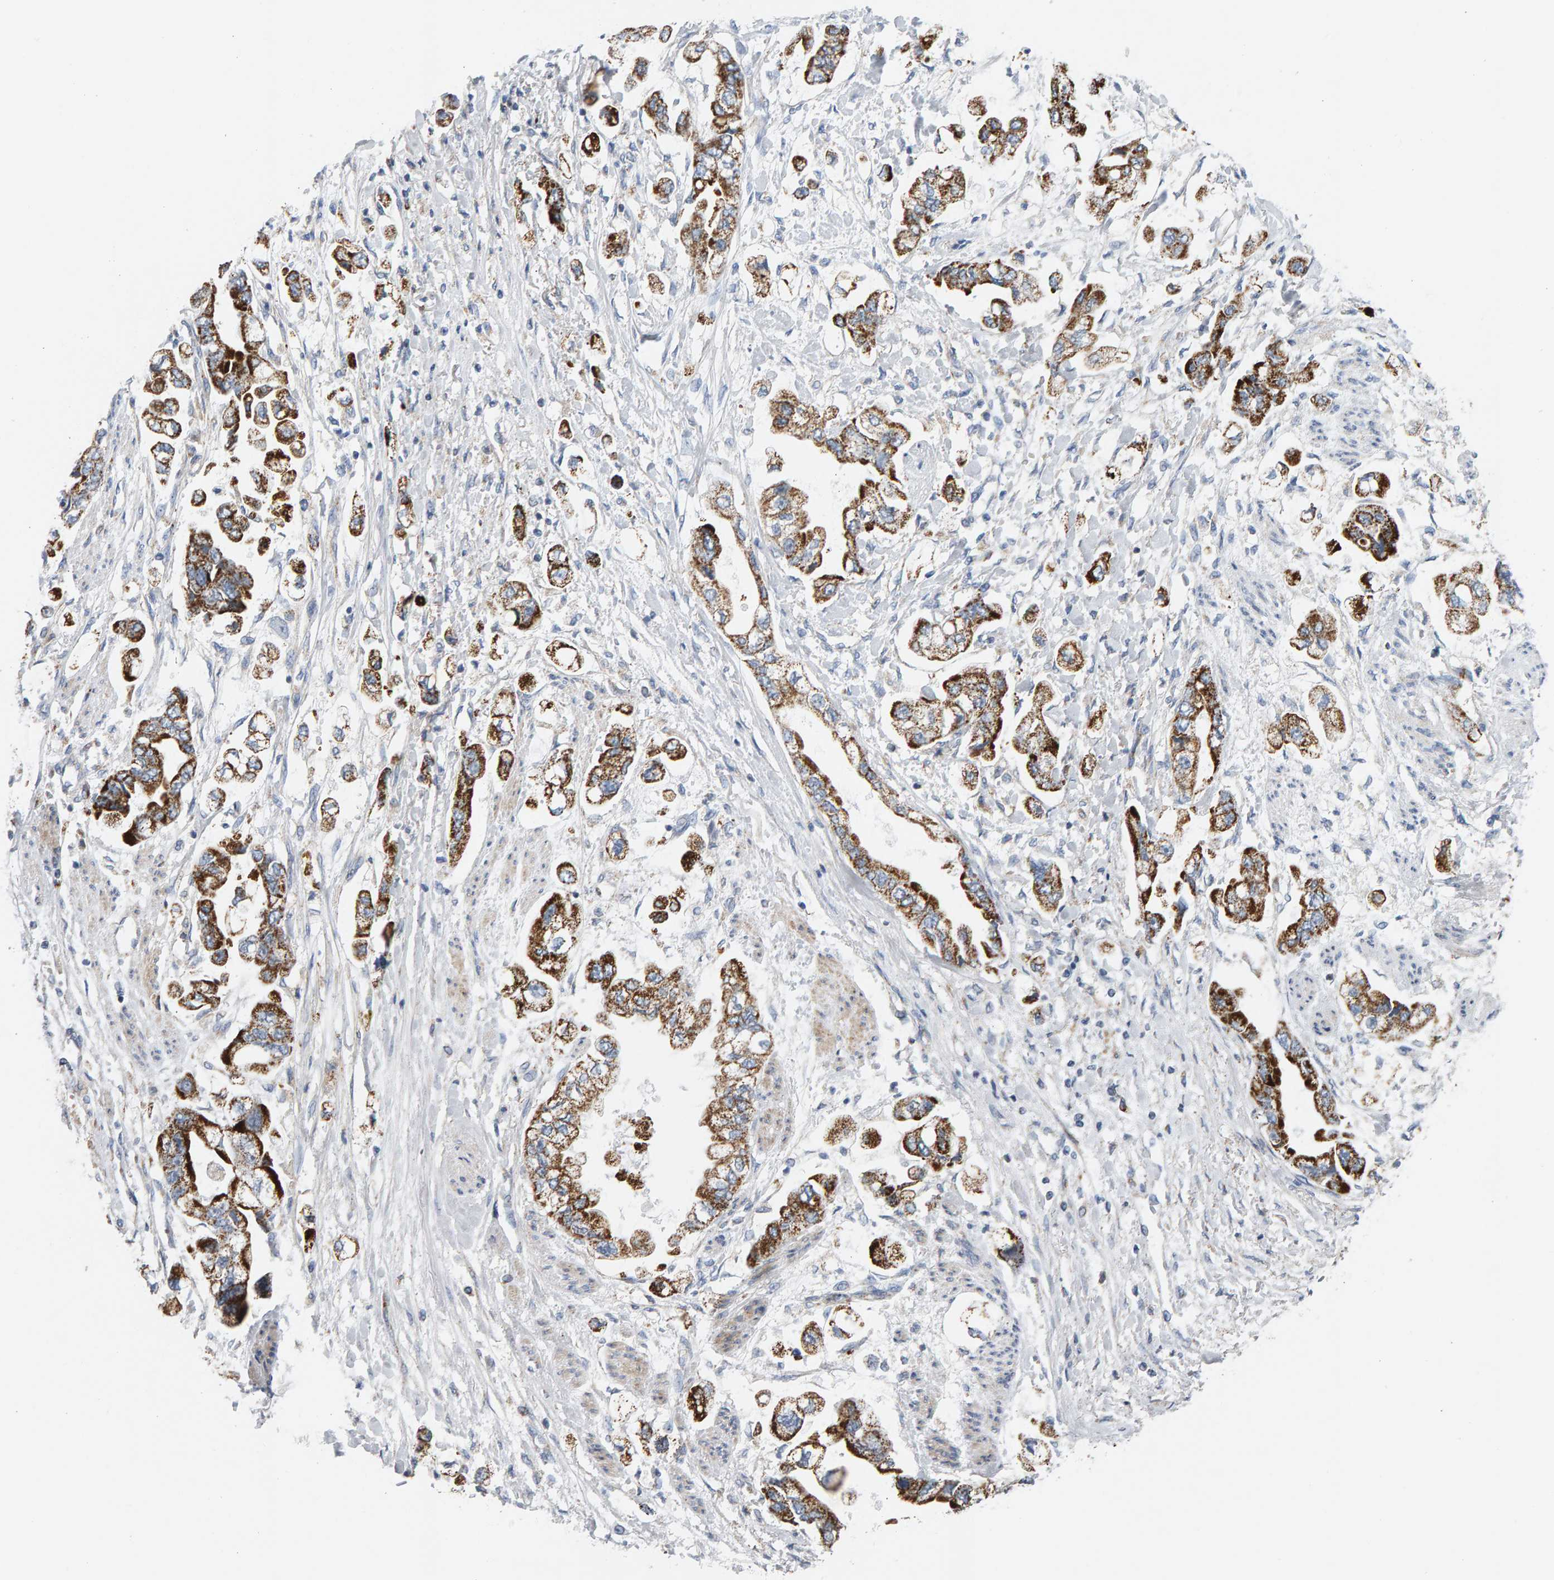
{"staining": {"intensity": "strong", "quantity": ">75%", "location": "cytoplasmic/membranous"}, "tissue": "stomach cancer", "cell_type": "Tumor cells", "image_type": "cancer", "snomed": [{"axis": "morphology", "description": "Normal tissue, NOS"}, {"axis": "morphology", "description": "Adenocarcinoma, NOS"}, {"axis": "topography", "description": "Stomach"}], "caption": "This micrograph reveals immunohistochemistry (IHC) staining of human stomach cancer, with high strong cytoplasmic/membranous staining in about >75% of tumor cells.", "gene": "GGTA1", "patient": {"sex": "male", "age": 62}}